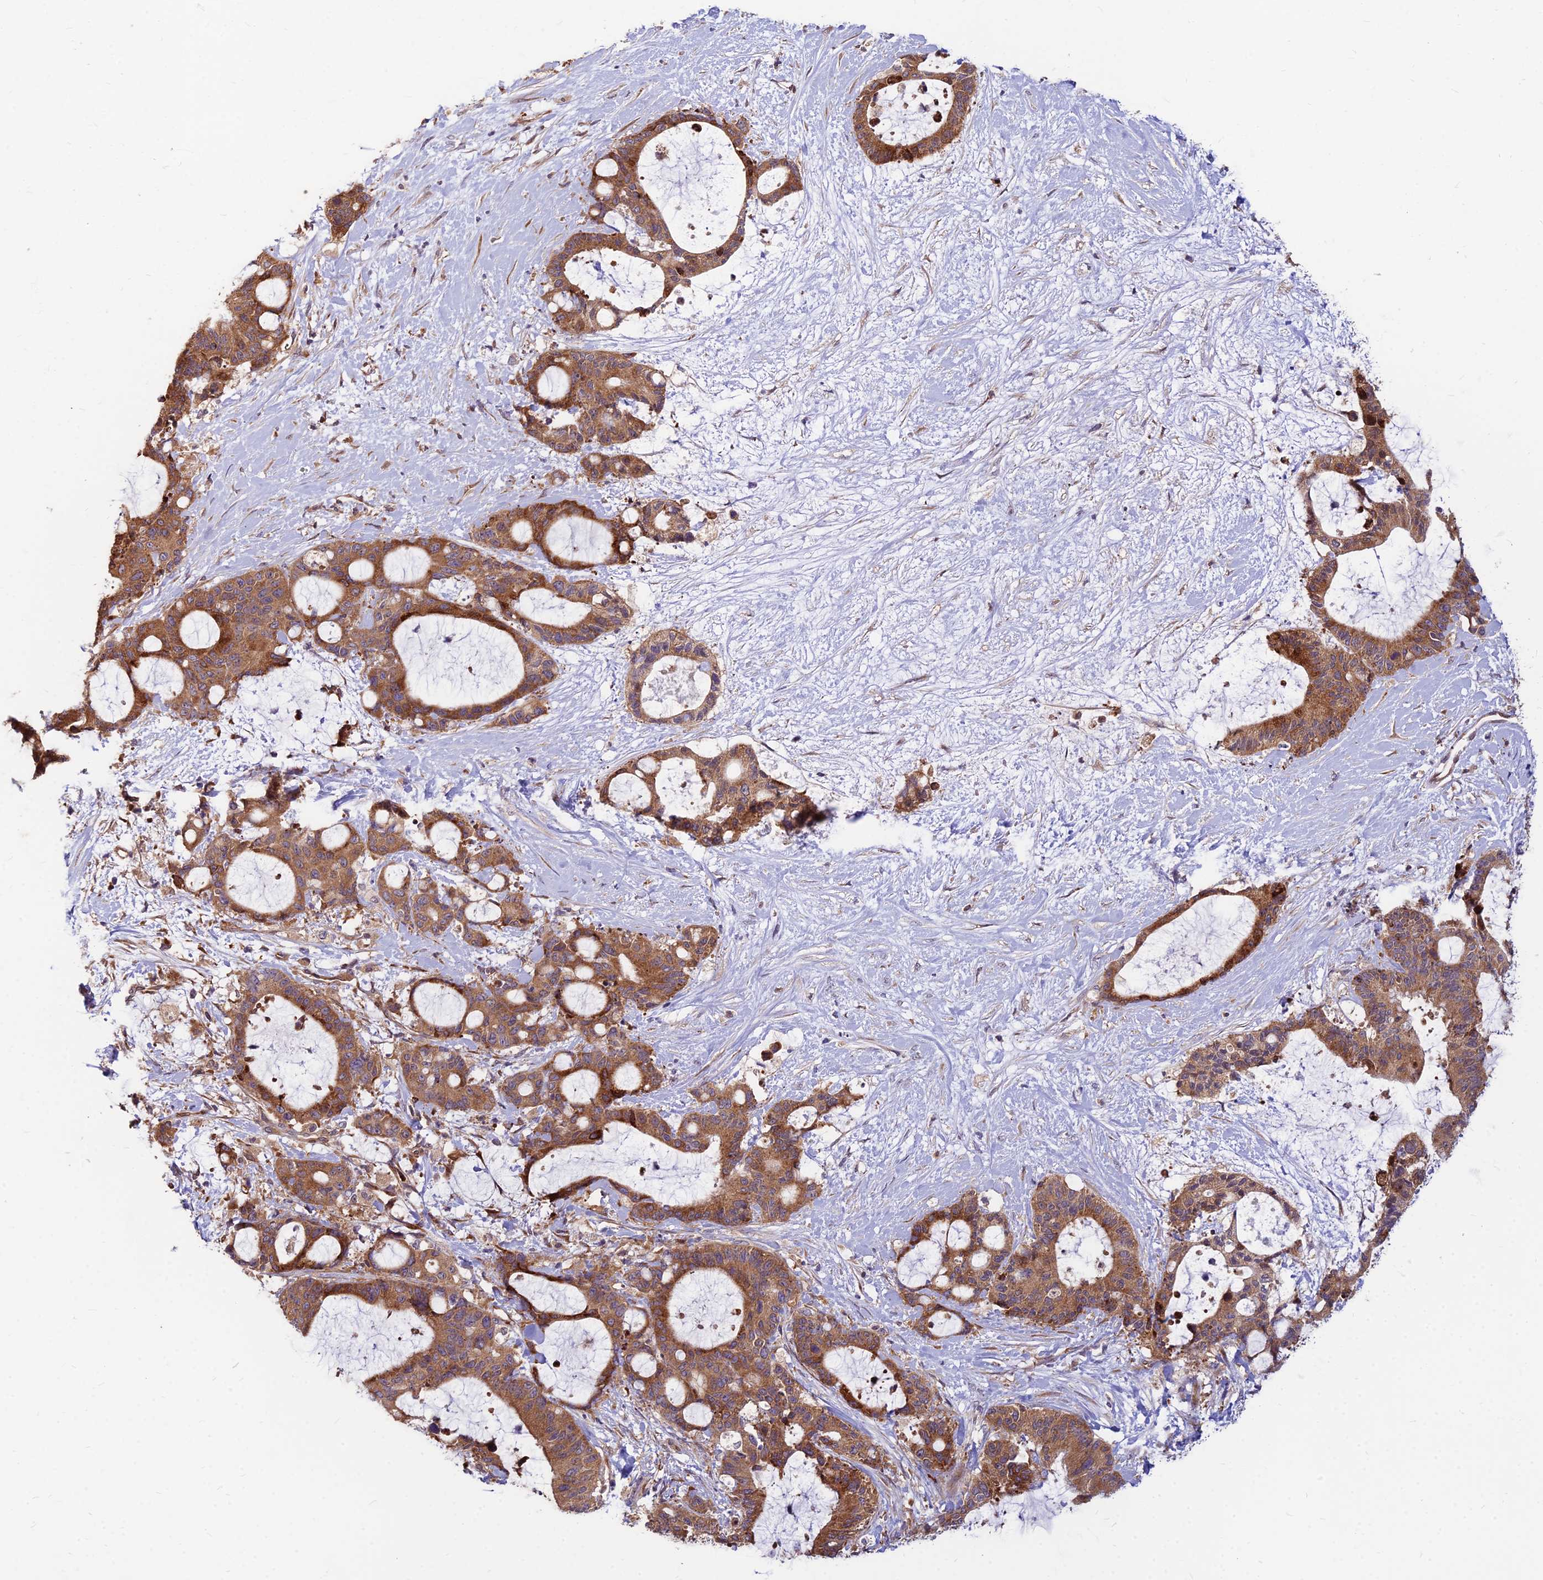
{"staining": {"intensity": "moderate", "quantity": ">75%", "location": "cytoplasmic/membranous"}, "tissue": "liver cancer", "cell_type": "Tumor cells", "image_type": "cancer", "snomed": [{"axis": "morphology", "description": "Normal tissue, NOS"}, {"axis": "morphology", "description": "Cholangiocarcinoma"}, {"axis": "topography", "description": "Liver"}, {"axis": "topography", "description": "Peripheral nerve tissue"}], "caption": "A micrograph of cholangiocarcinoma (liver) stained for a protein reveals moderate cytoplasmic/membranous brown staining in tumor cells.", "gene": "CCT6B", "patient": {"sex": "female", "age": 73}}